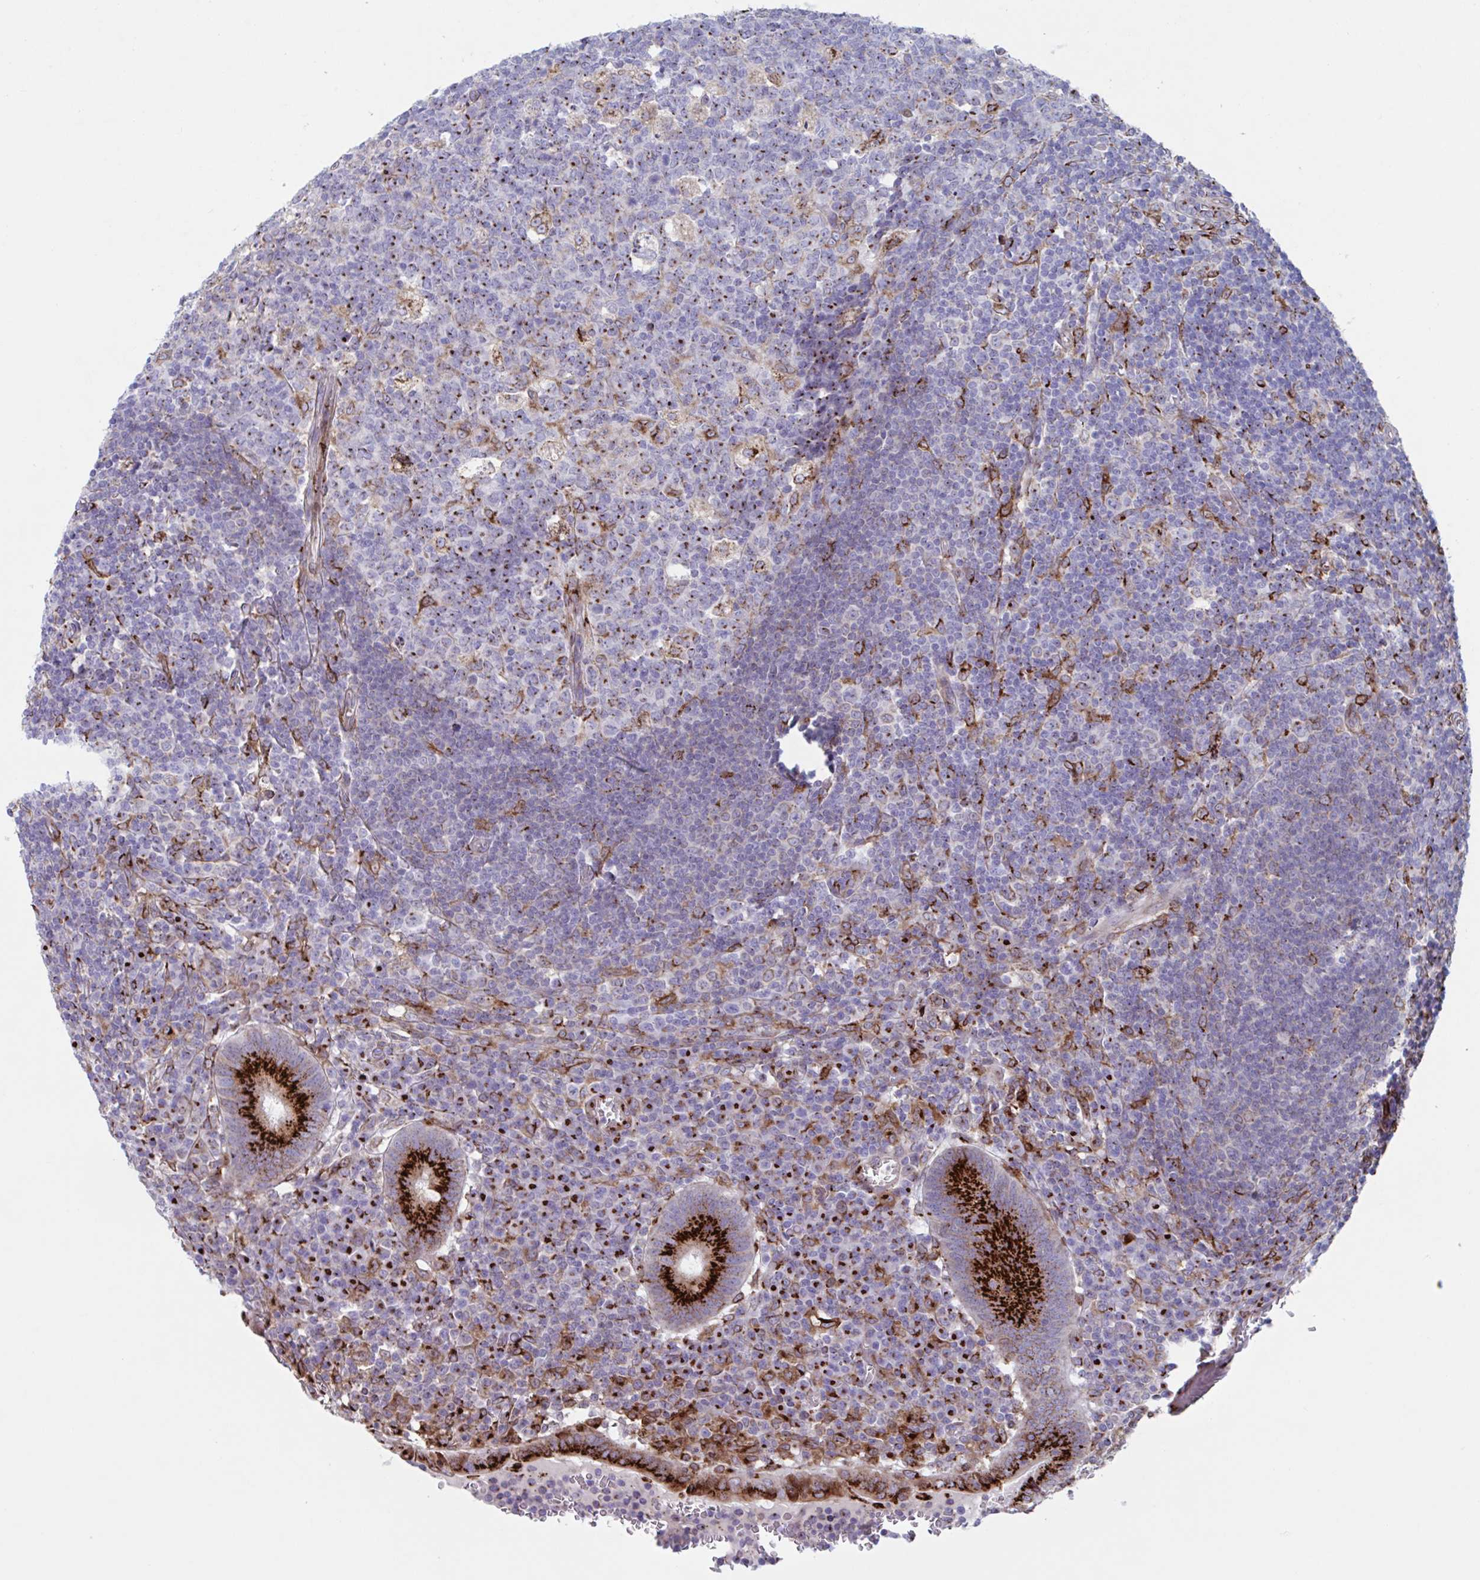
{"staining": {"intensity": "strong", "quantity": ">75%", "location": "cytoplasmic/membranous"}, "tissue": "appendix", "cell_type": "Glandular cells", "image_type": "normal", "snomed": [{"axis": "morphology", "description": "Normal tissue, NOS"}, {"axis": "topography", "description": "Appendix"}], "caption": "Appendix stained with immunohistochemistry (IHC) displays strong cytoplasmic/membranous expression in about >75% of glandular cells. Immunohistochemistry stains the protein of interest in brown and the nuclei are stained blue.", "gene": "RFK", "patient": {"sex": "male", "age": 18}}